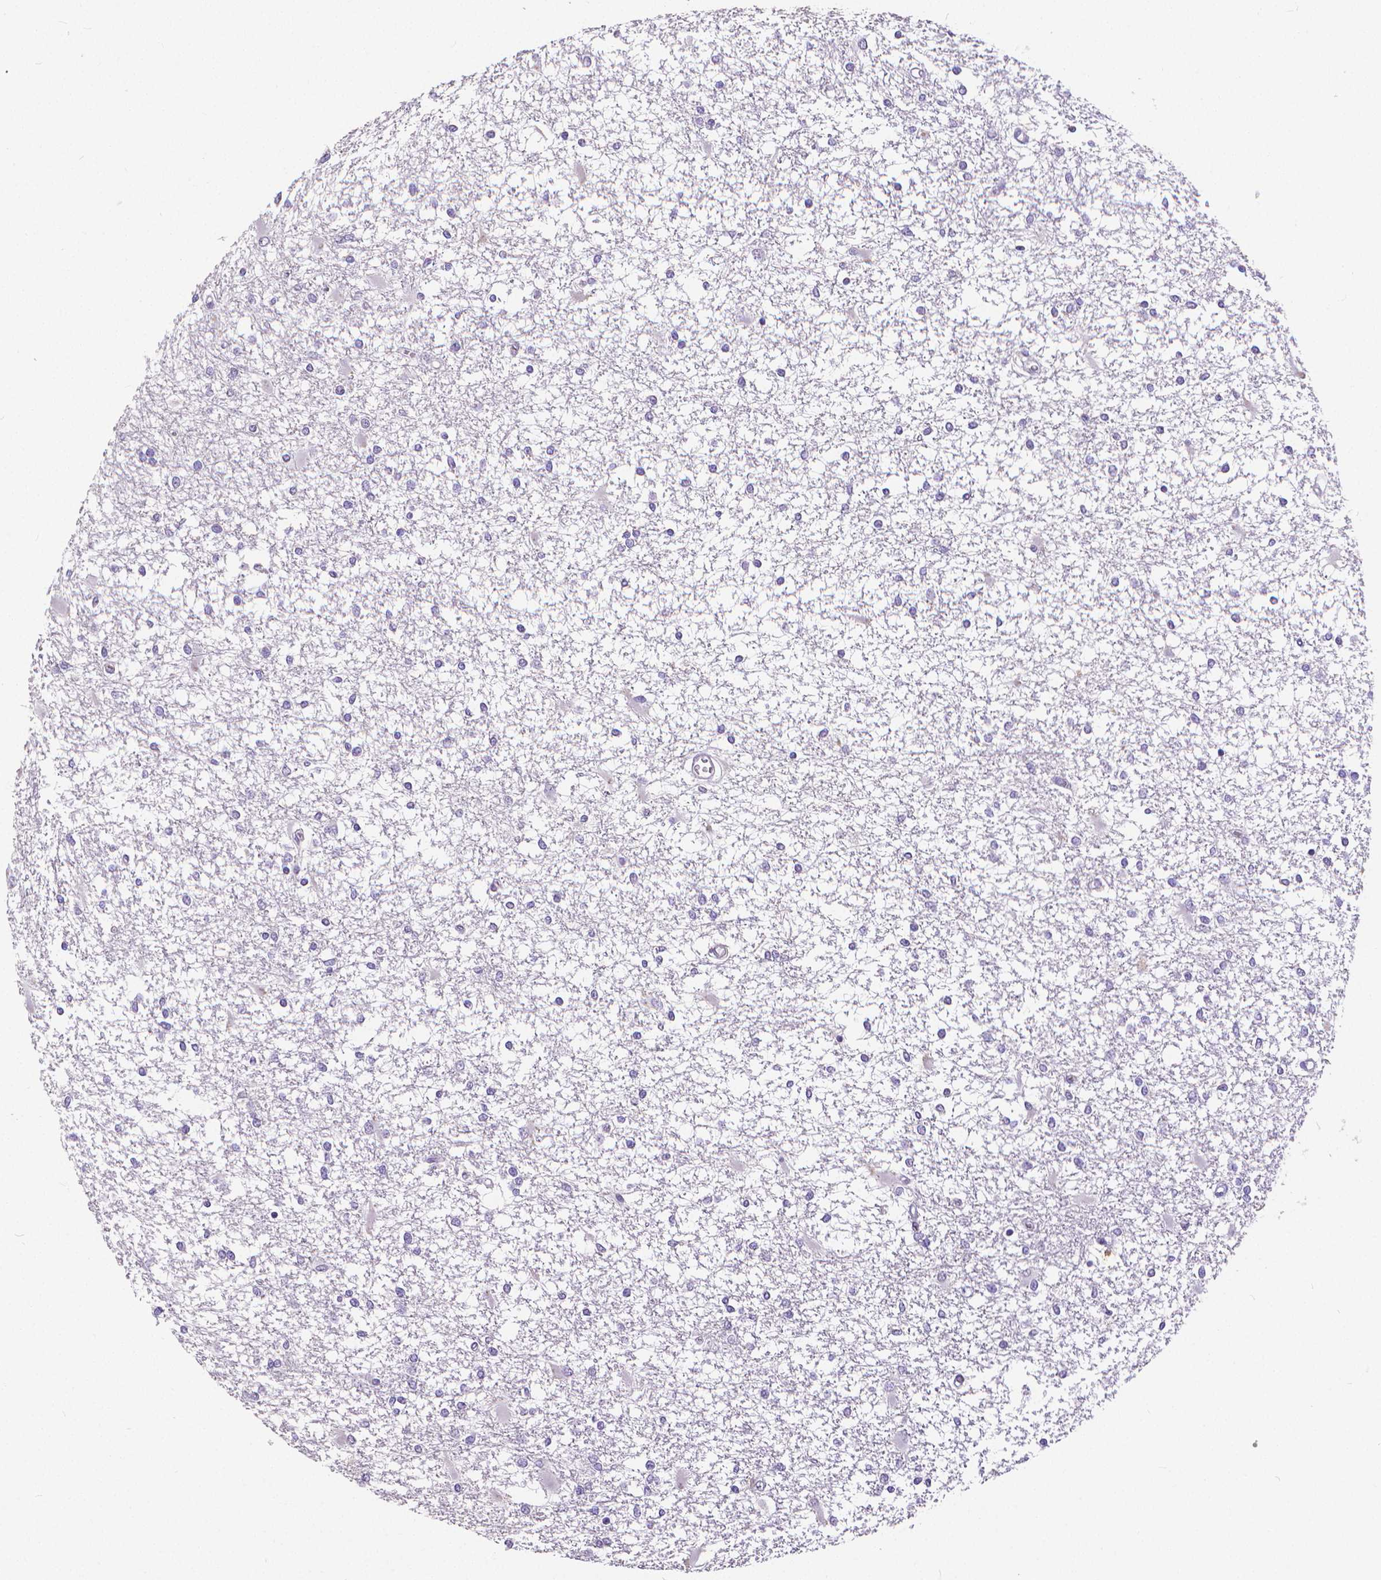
{"staining": {"intensity": "negative", "quantity": "none", "location": "none"}, "tissue": "glioma", "cell_type": "Tumor cells", "image_type": "cancer", "snomed": [{"axis": "morphology", "description": "Glioma, malignant, High grade"}, {"axis": "topography", "description": "Cerebral cortex"}], "caption": "The immunohistochemistry (IHC) histopathology image has no significant staining in tumor cells of malignant high-grade glioma tissue.", "gene": "CD4", "patient": {"sex": "male", "age": 79}}